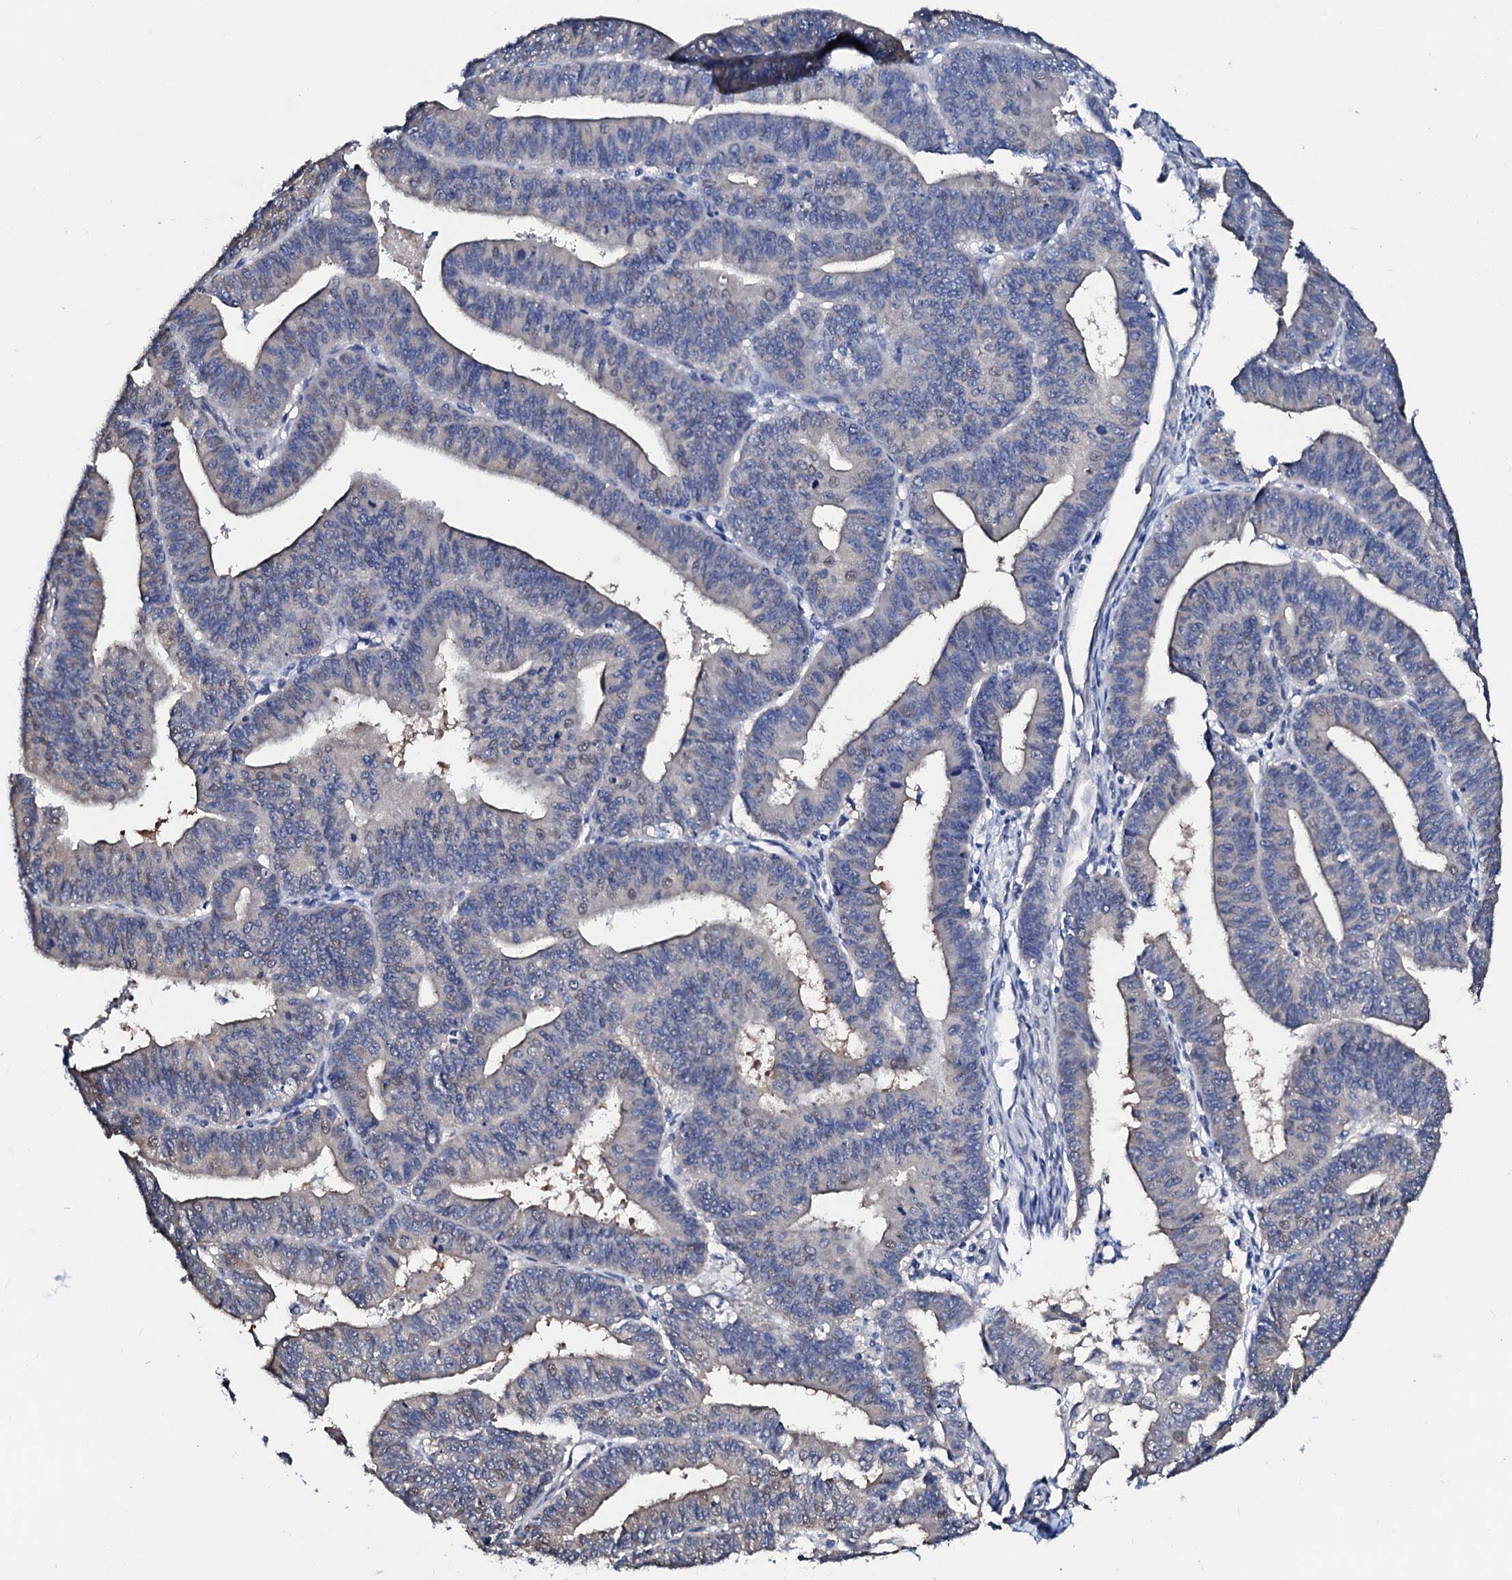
{"staining": {"intensity": "weak", "quantity": "<25%", "location": "cytoplasmic/membranous,nuclear"}, "tissue": "endometrial cancer", "cell_type": "Tumor cells", "image_type": "cancer", "snomed": [{"axis": "morphology", "description": "Adenocarcinoma, NOS"}, {"axis": "topography", "description": "Endometrium"}], "caption": "Immunohistochemical staining of adenocarcinoma (endometrial) exhibits no significant expression in tumor cells. (Brightfield microscopy of DAB immunohistochemistry at high magnification).", "gene": "CSN2", "patient": {"sex": "female", "age": 73}}